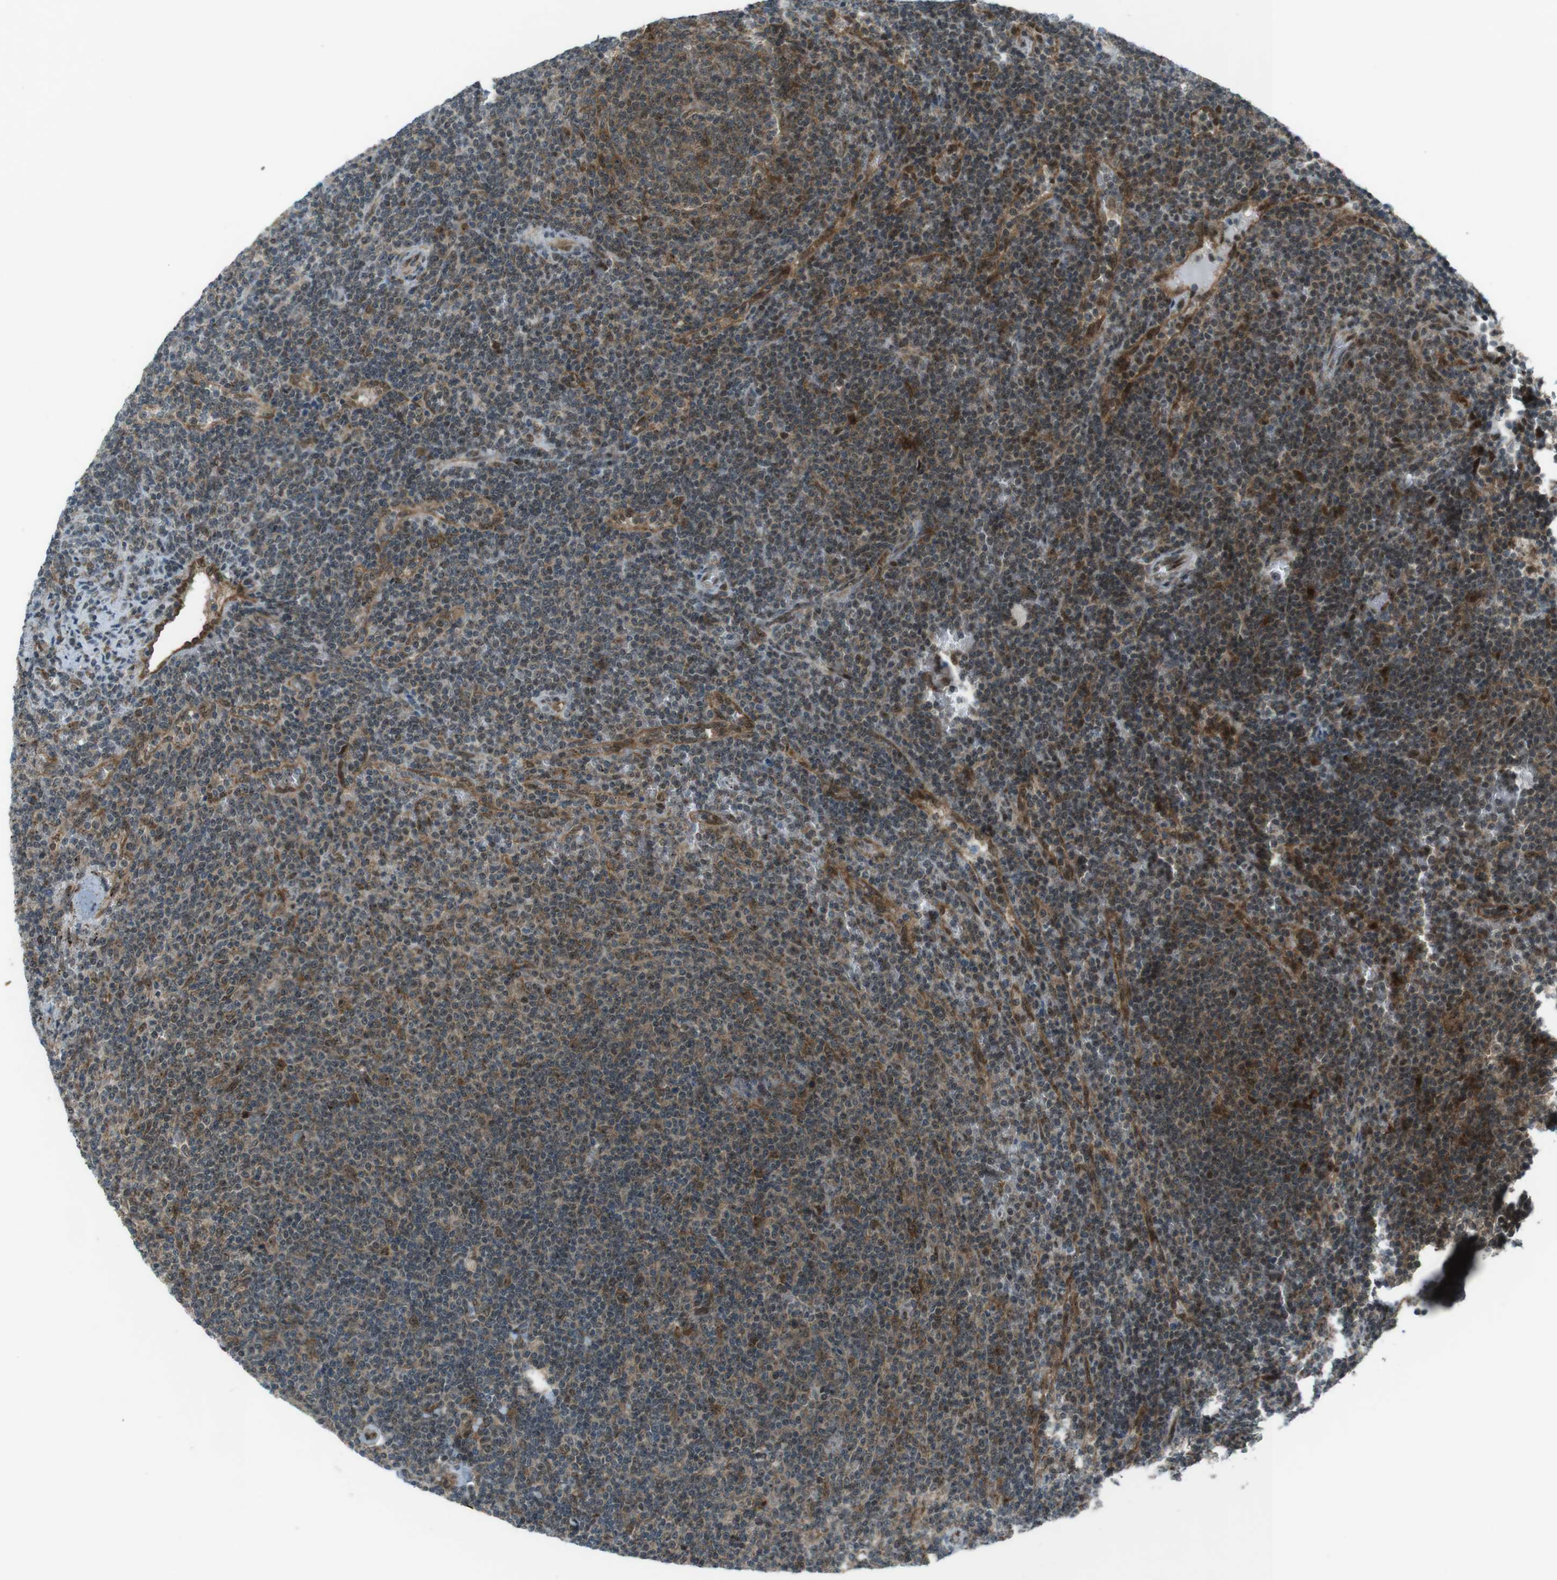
{"staining": {"intensity": "moderate", "quantity": ">75%", "location": "cytoplasmic/membranous,nuclear"}, "tissue": "lymphoma", "cell_type": "Tumor cells", "image_type": "cancer", "snomed": [{"axis": "morphology", "description": "Malignant lymphoma, non-Hodgkin's type, Low grade"}, {"axis": "topography", "description": "Spleen"}], "caption": "Lymphoma stained for a protein (brown) displays moderate cytoplasmic/membranous and nuclear positive positivity in about >75% of tumor cells.", "gene": "CSNK1D", "patient": {"sex": "female", "age": 50}}